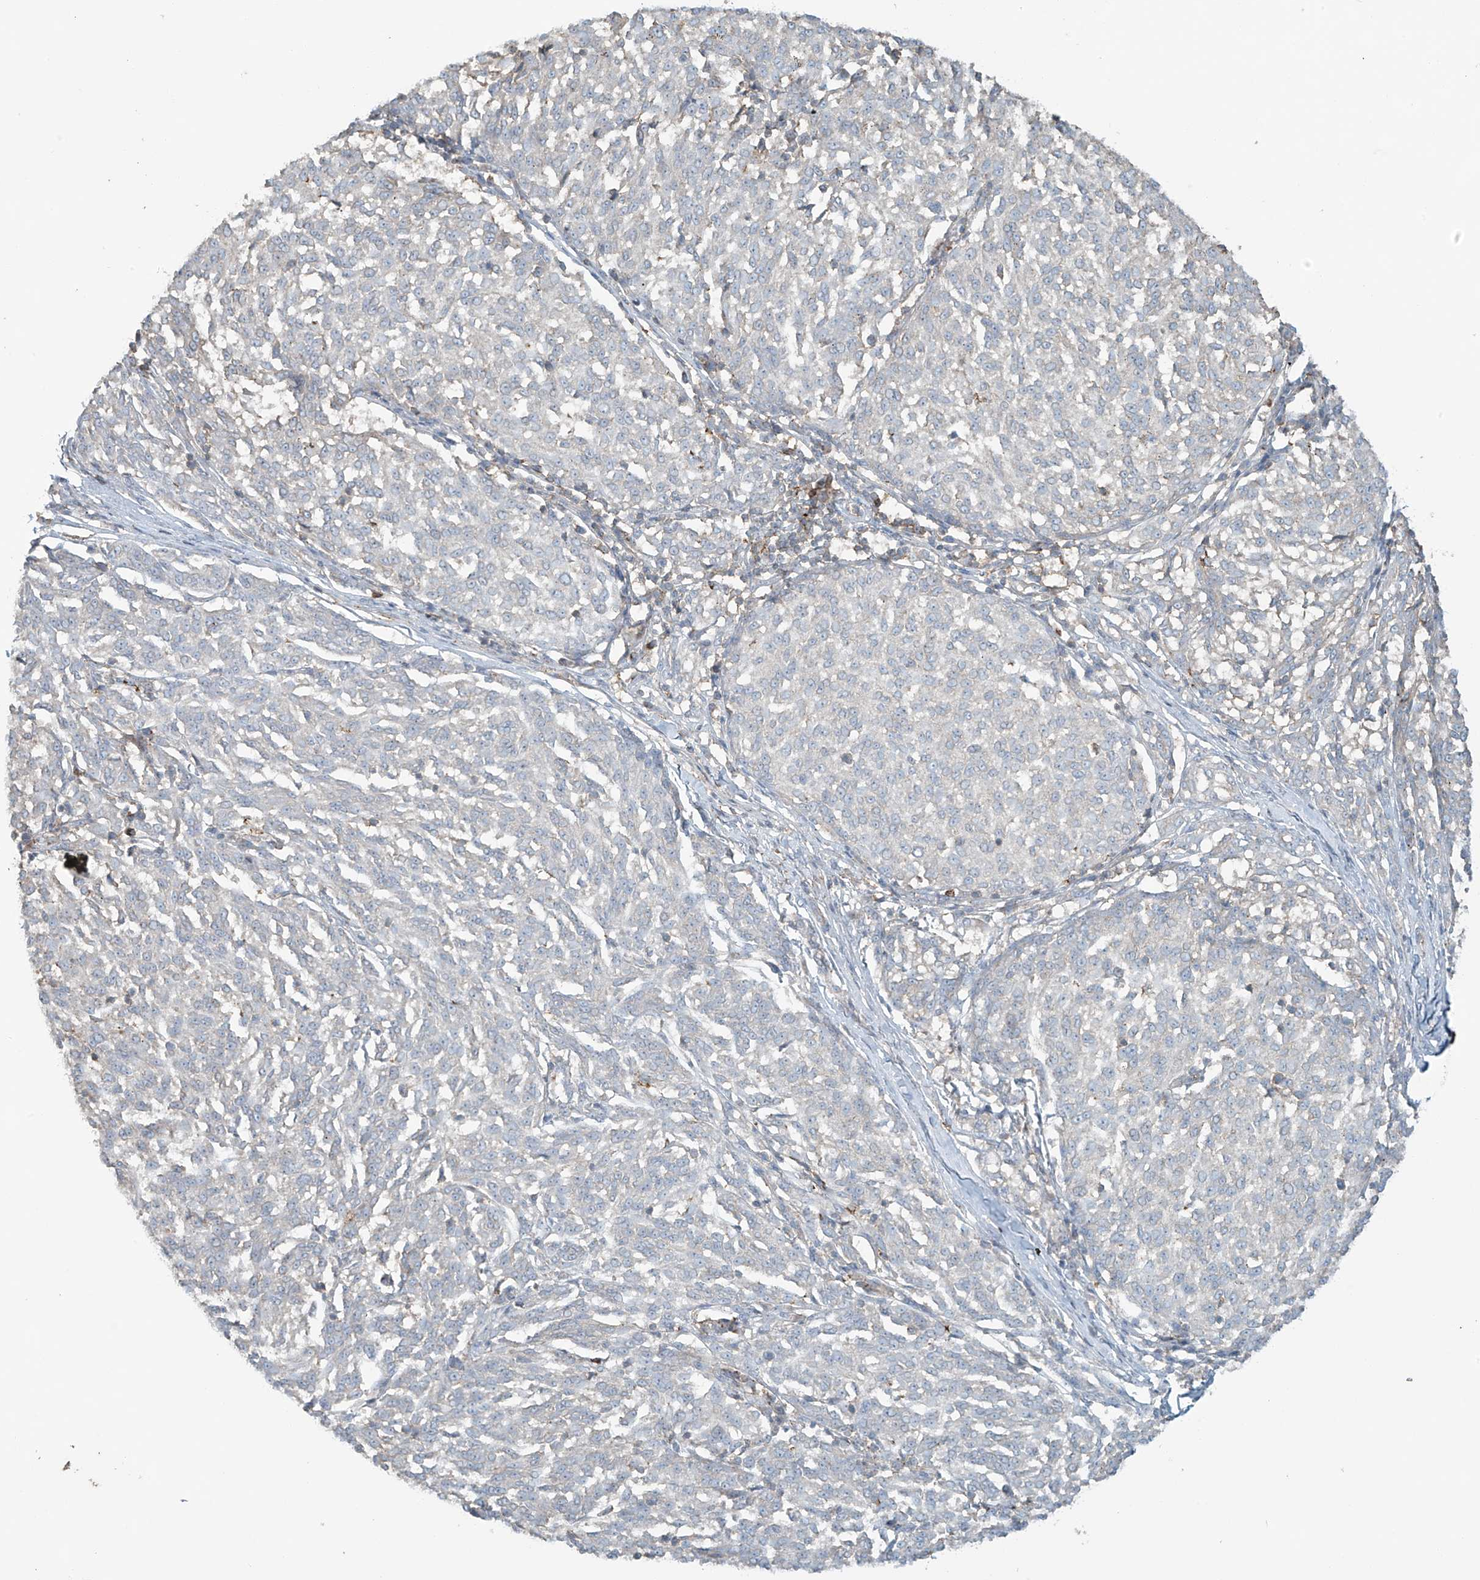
{"staining": {"intensity": "negative", "quantity": "none", "location": "none"}, "tissue": "melanoma", "cell_type": "Tumor cells", "image_type": "cancer", "snomed": [{"axis": "morphology", "description": "Malignant melanoma, NOS"}, {"axis": "topography", "description": "Skin"}], "caption": "Malignant melanoma was stained to show a protein in brown. There is no significant positivity in tumor cells. (Stains: DAB (3,3'-diaminobenzidine) IHC with hematoxylin counter stain, Microscopy: brightfield microscopy at high magnification).", "gene": "SLC9A2", "patient": {"sex": "female", "age": 72}}